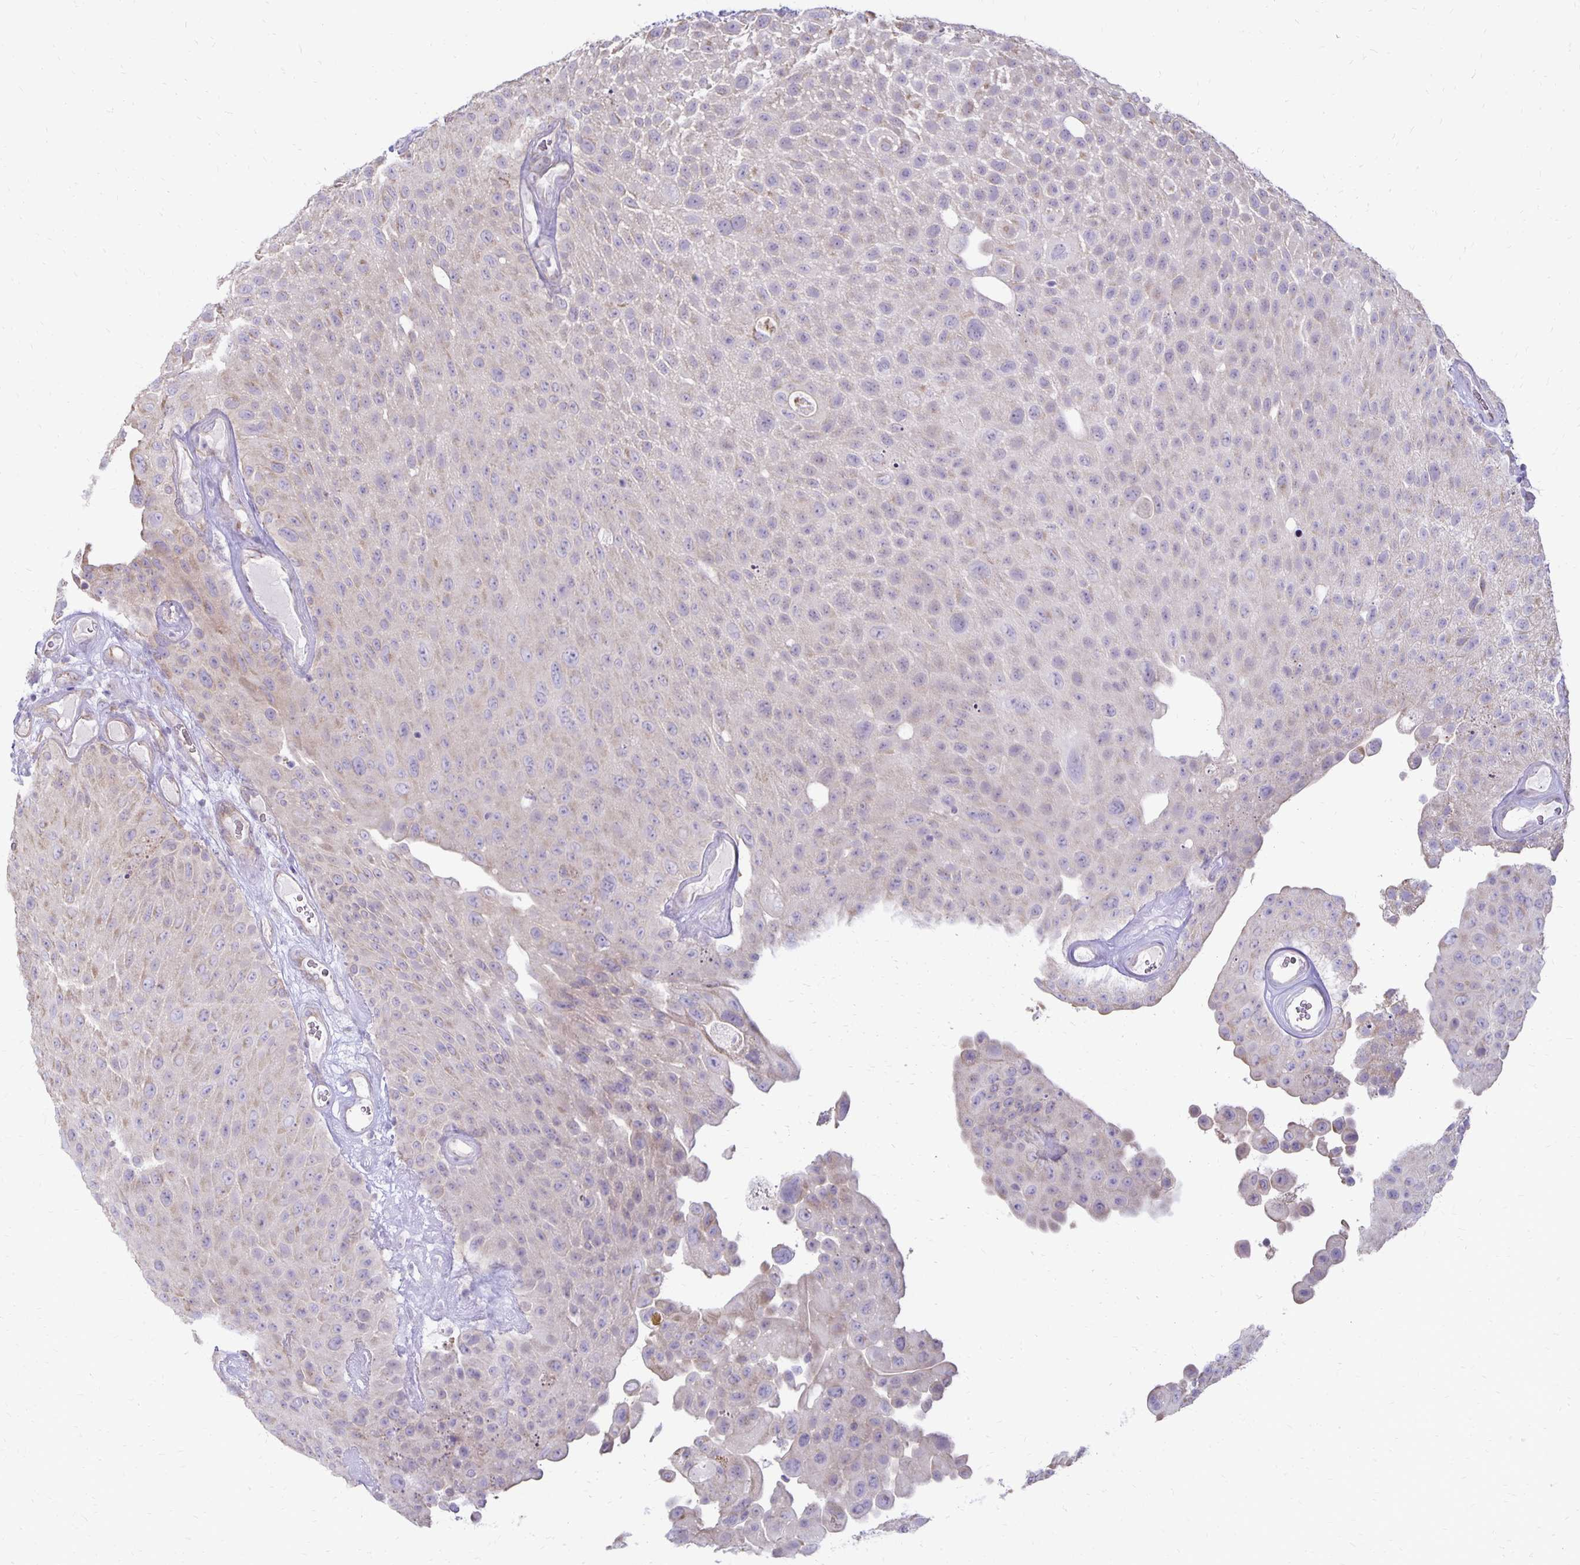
{"staining": {"intensity": "weak", "quantity": "<25%", "location": "cytoplasmic/membranous"}, "tissue": "urothelial cancer", "cell_type": "Tumor cells", "image_type": "cancer", "snomed": [{"axis": "morphology", "description": "Urothelial carcinoma, Low grade"}, {"axis": "topography", "description": "Urinary bladder"}], "caption": "IHC photomicrograph of low-grade urothelial carcinoma stained for a protein (brown), which demonstrates no staining in tumor cells. (DAB immunohistochemistry (IHC), high magnification).", "gene": "FN3K", "patient": {"sex": "male", "age": 72}}